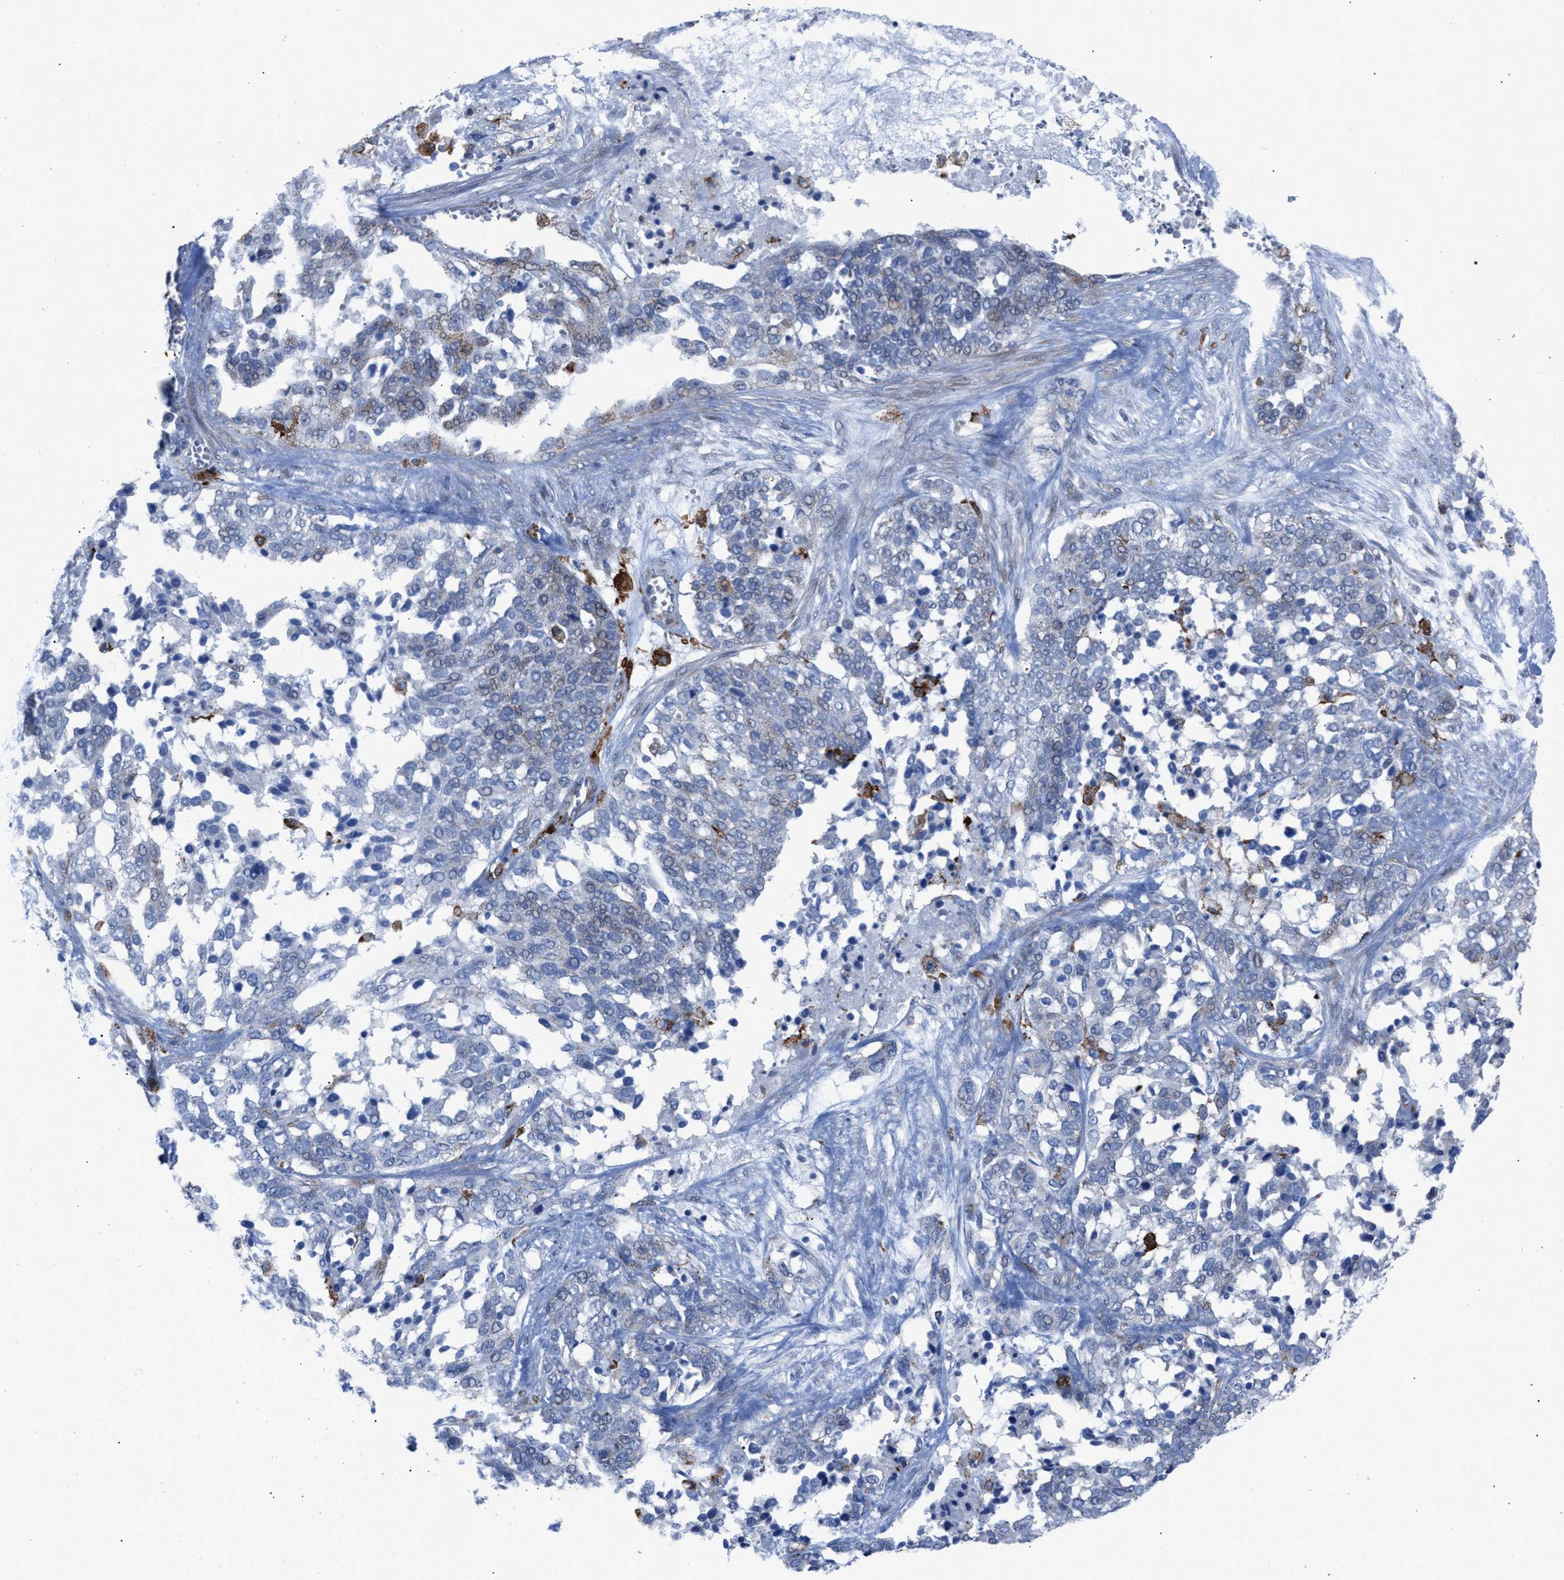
{"staining": {"intensity": "negative", "quantity": "none", "location": "none"}, "tissue": "ovarian cancer", "cell_type": "Tumor cells", "image_type": "cancer", "snomed": [{"axis": "morphology", "description": "Cystadenocarcinoma, serous, NOS"}, {"axis": "topography", "description": "Ovary"}], "caption": "Protein analysis of ovarian serous cystadenocarcinoma reveals no significant positivity in tumor cells.", "gene": "SLC47A1", "patient": {"sex": "female", "age": 44}}